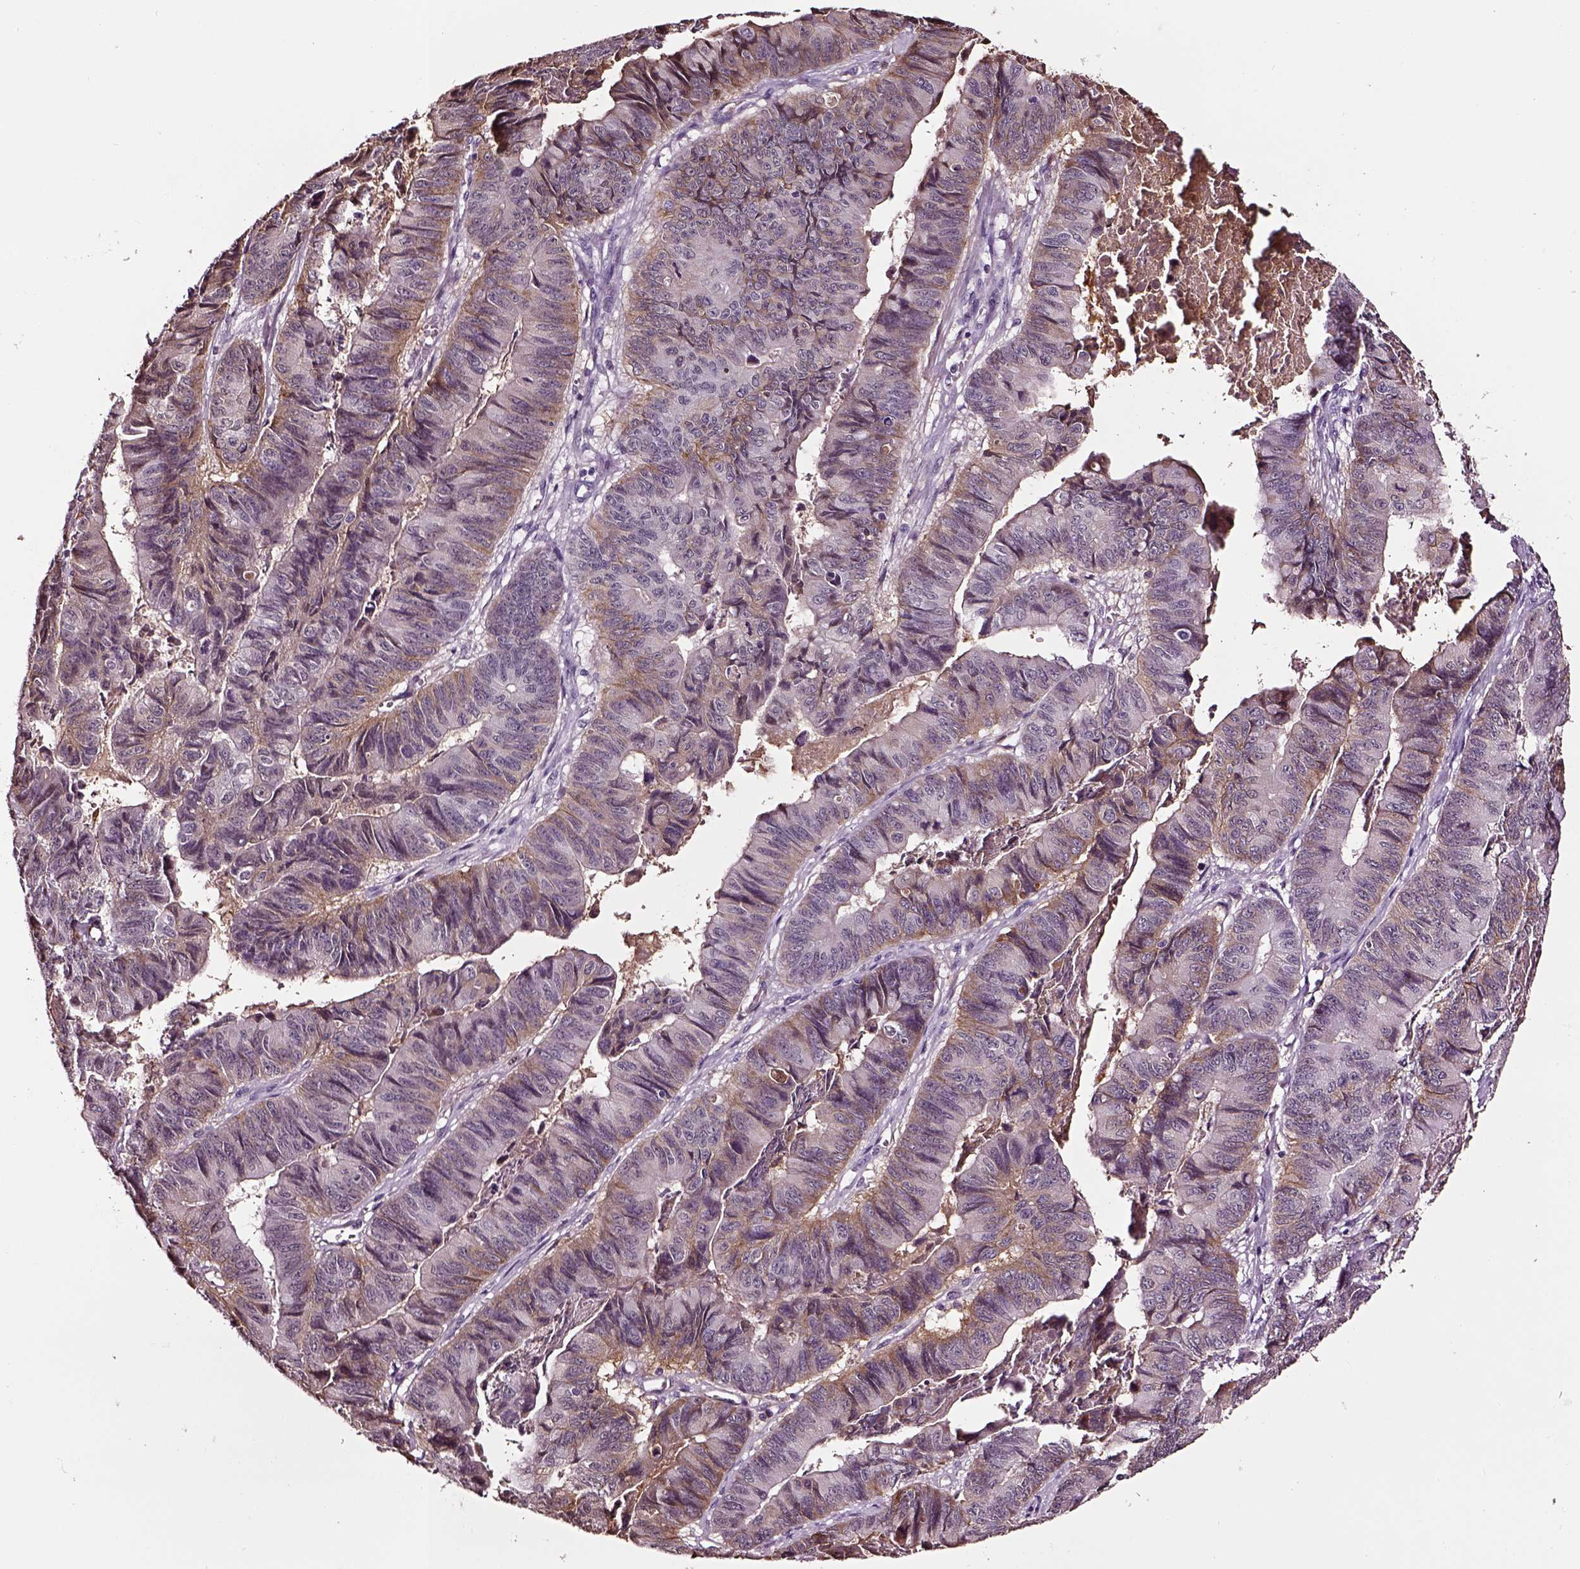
{"staining": {"intensity": "moderate", "quantity": "25%-75%", "location": "cytoplasmic/membranous"}, "tissue": "stomach cancer", "cell_type": "Tumor cells", "image_type": "cancer", "snomed": [{"axis": "morphology", "description": "Adenocarcinoma, NOS"}, {"axis": "topography", "description": "Stomach, lower"}], "caption": "A photomicrograph showing moderate cytoplasmic/membranous positivity in approximately 25%-75% of tumor cells in stomach adenocarcinoma, as visualized by brown immunohistochemical staining.", "gene": "TF", "patient": {"sex": "male", "age": 77}}